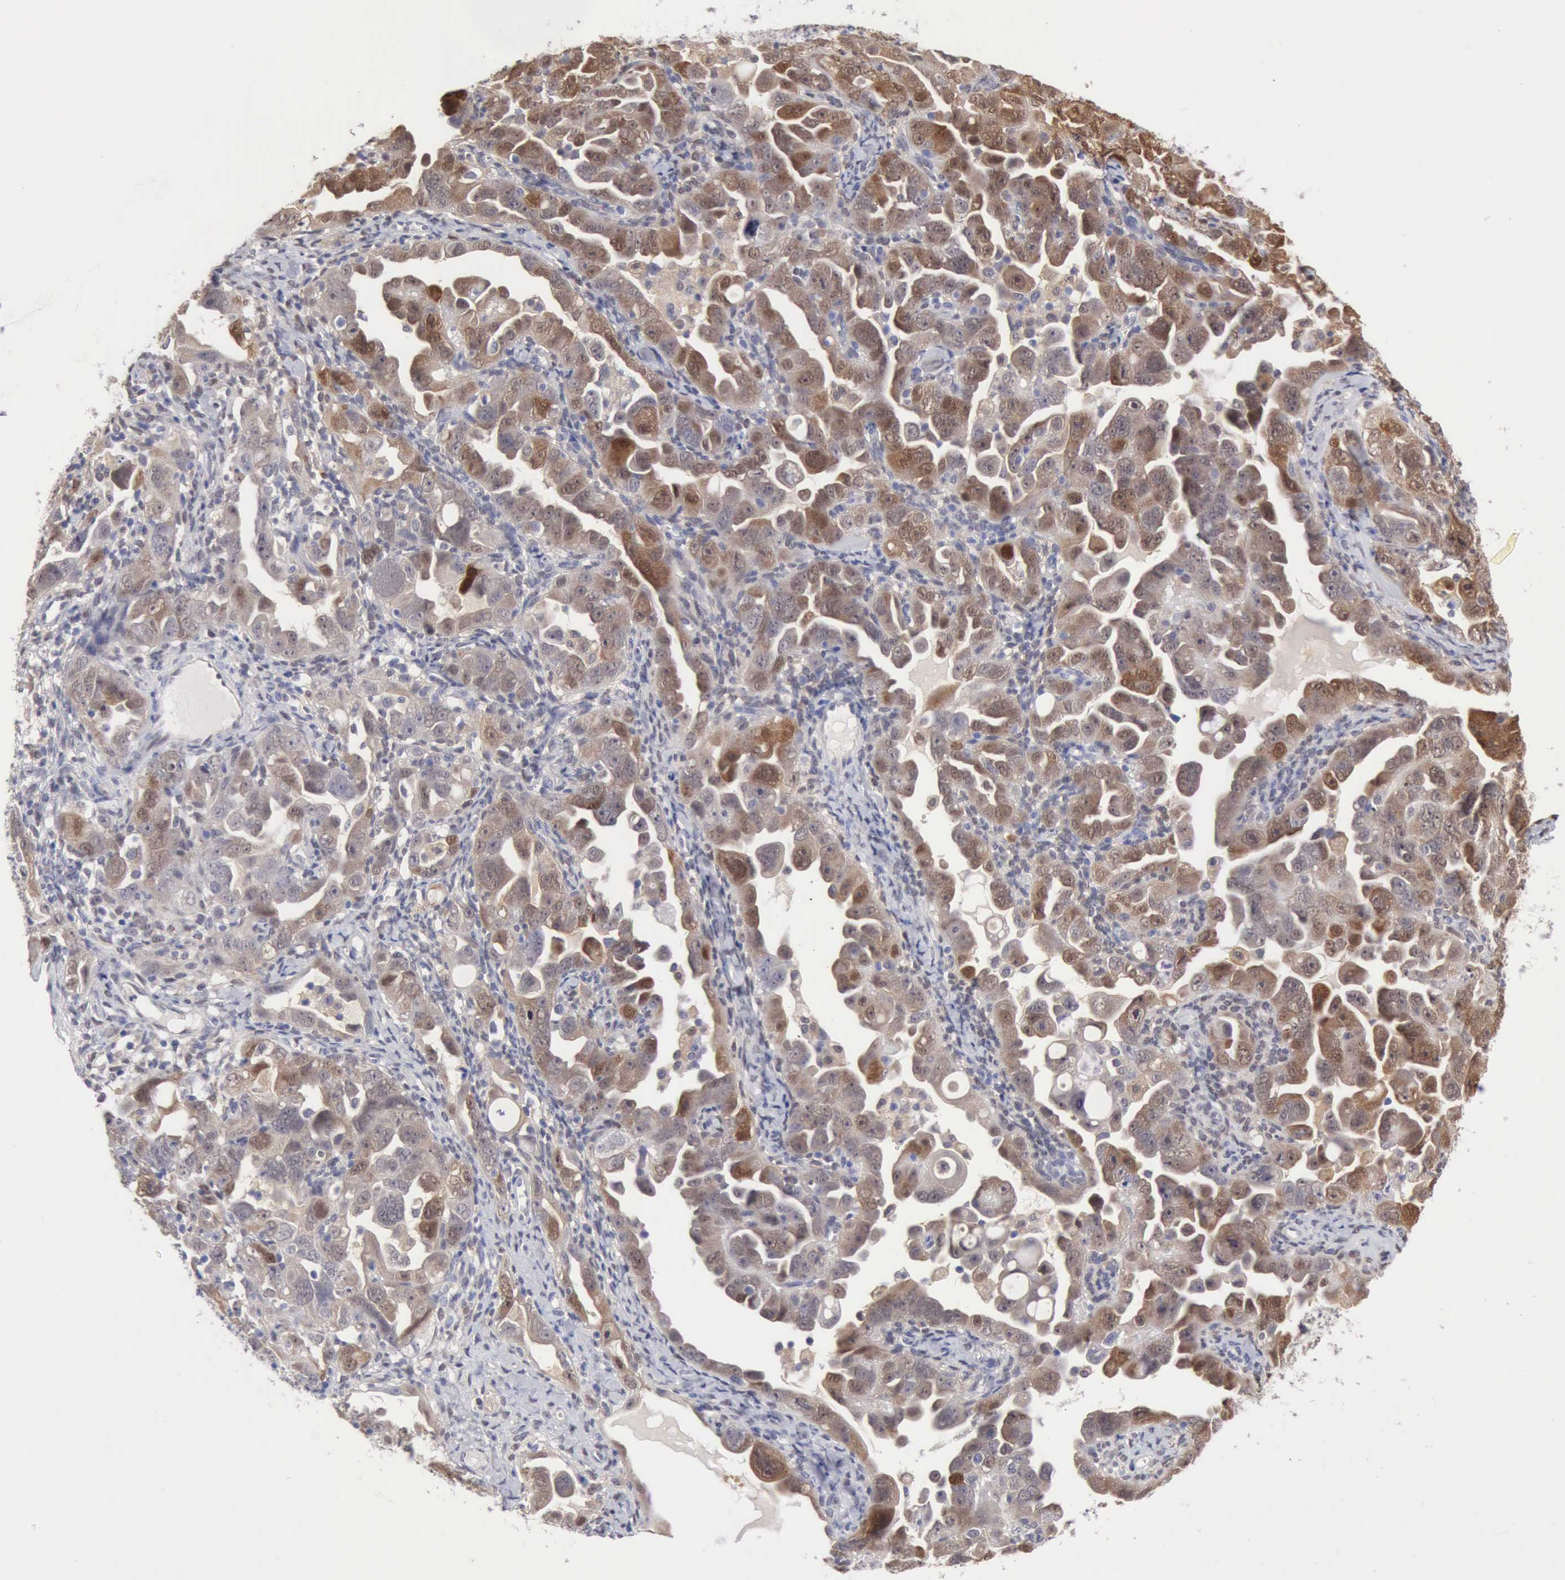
{"staining": {"intensity": "moderate", "quantity": ">75%", "location": "cytoplasmic/membranous,nuclear"}, "tissue": "ovarian cancer", "cell_type": "Tumor cells", "image_type": "cancer", "snomed": [{"axis": "morphology", "description": "Cystadenocarcinoma, serous, NOS"}, {"axis": "topography", "description": "Ovary"}], "caption": "Tumor cells display medium levels of moderate cytoplasmic/membranous and nuclear staining in approximately >75% of cells in human ovarian serous cystadenocarcinoma. (DAB = brown stain, brightfield microscopy at high magnification).", "gene": "PTGR2", "patient": {"sex": "female", "age": 66}}